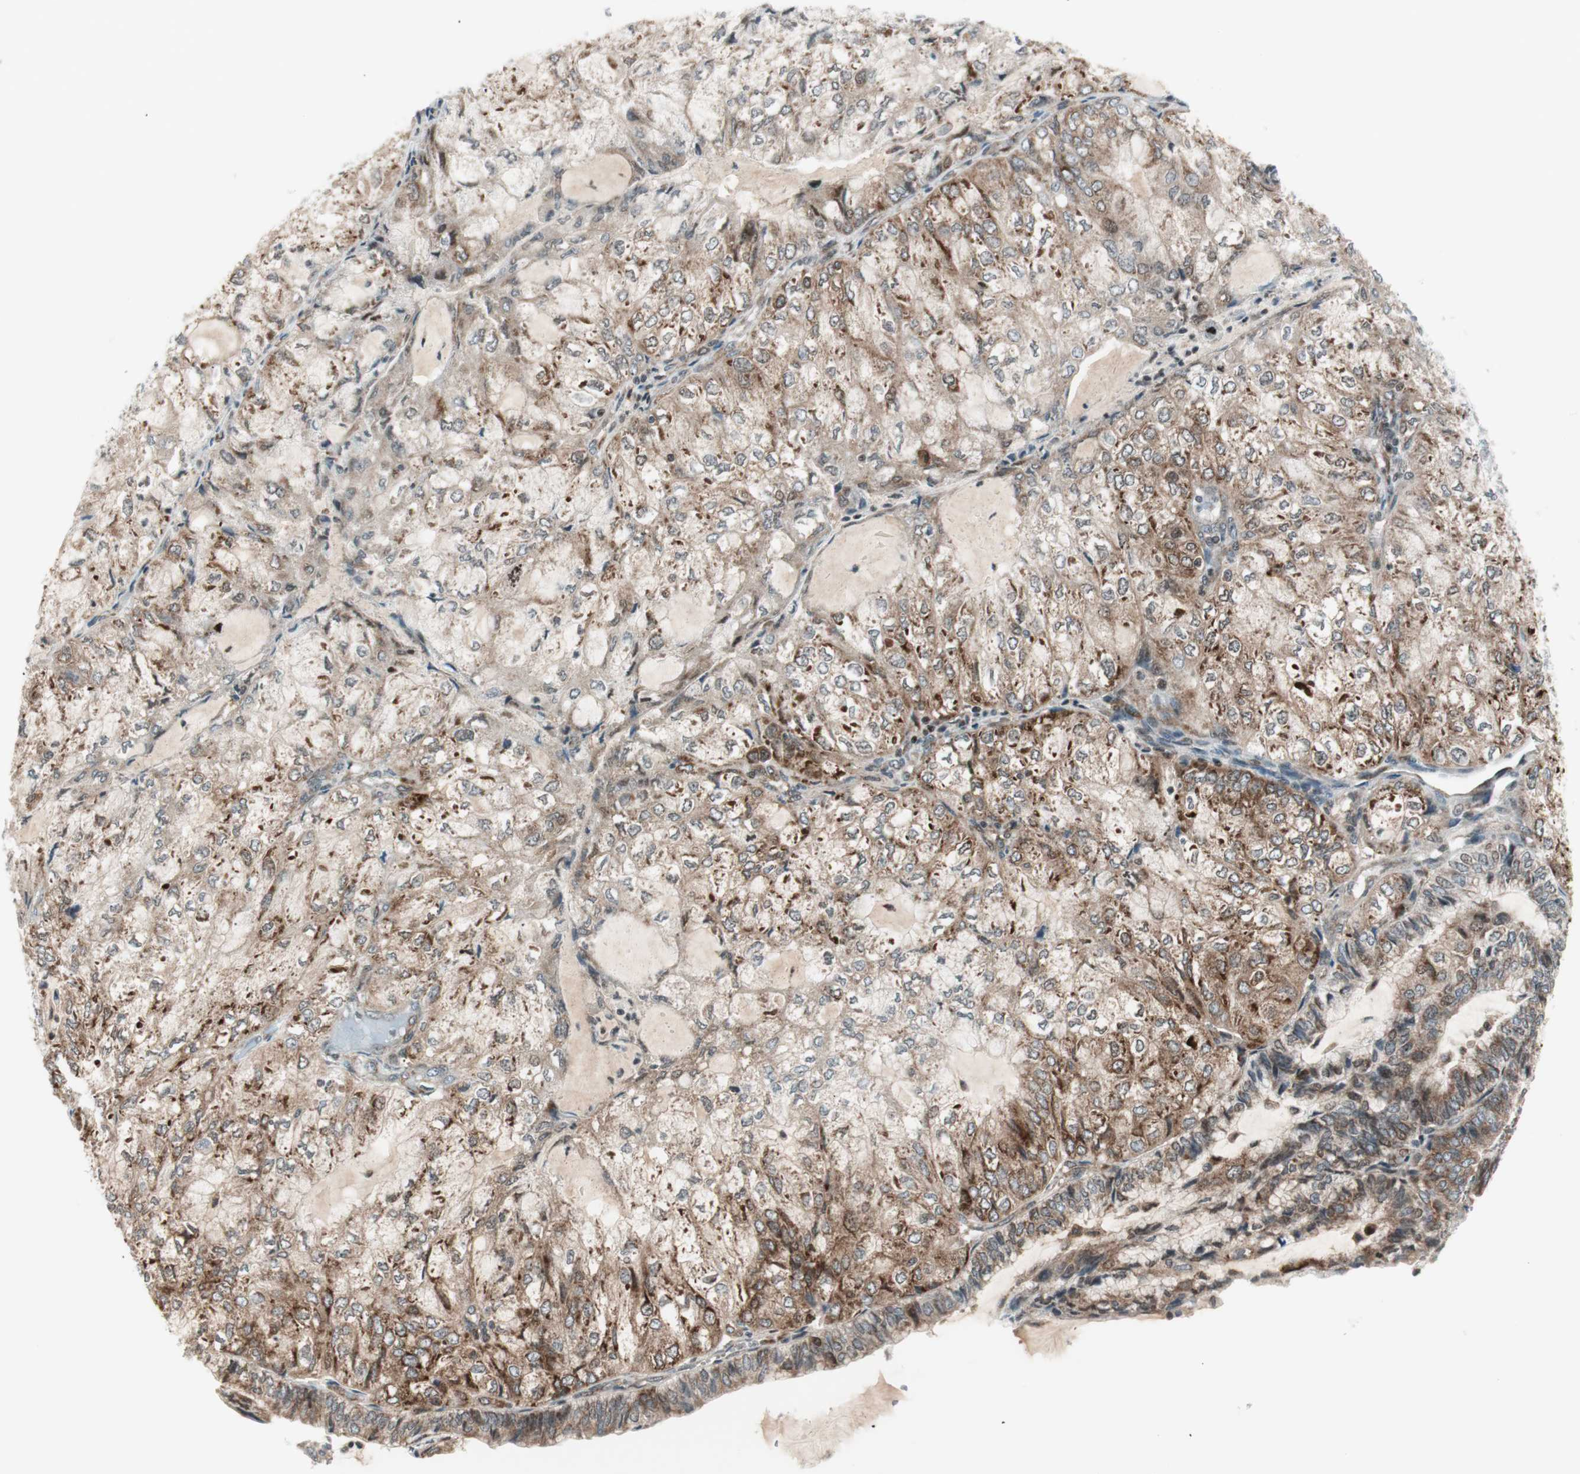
{"staining": {"intensity": "moderate", "quantity": ">75%", "location": "cytoplasmic/membranous"}, "tissue": "endometrial cancer", "cell_type": "Tumor cells", "image_type": "cancer", "snomed": [{"axis": "morphology", "description": "Adenocarcinoma, NOS"}, {"axis": "topography", "description": "Endometrium"}], "caption": "Immunohistochemical staining of endometrial cancer exhibits medium levels of moderate cytoplasmic/membranous protein positivity in approximately >75% of tumor cells.", "gene": "TPT1", "patient": {"sex": "female", "age": 81}}